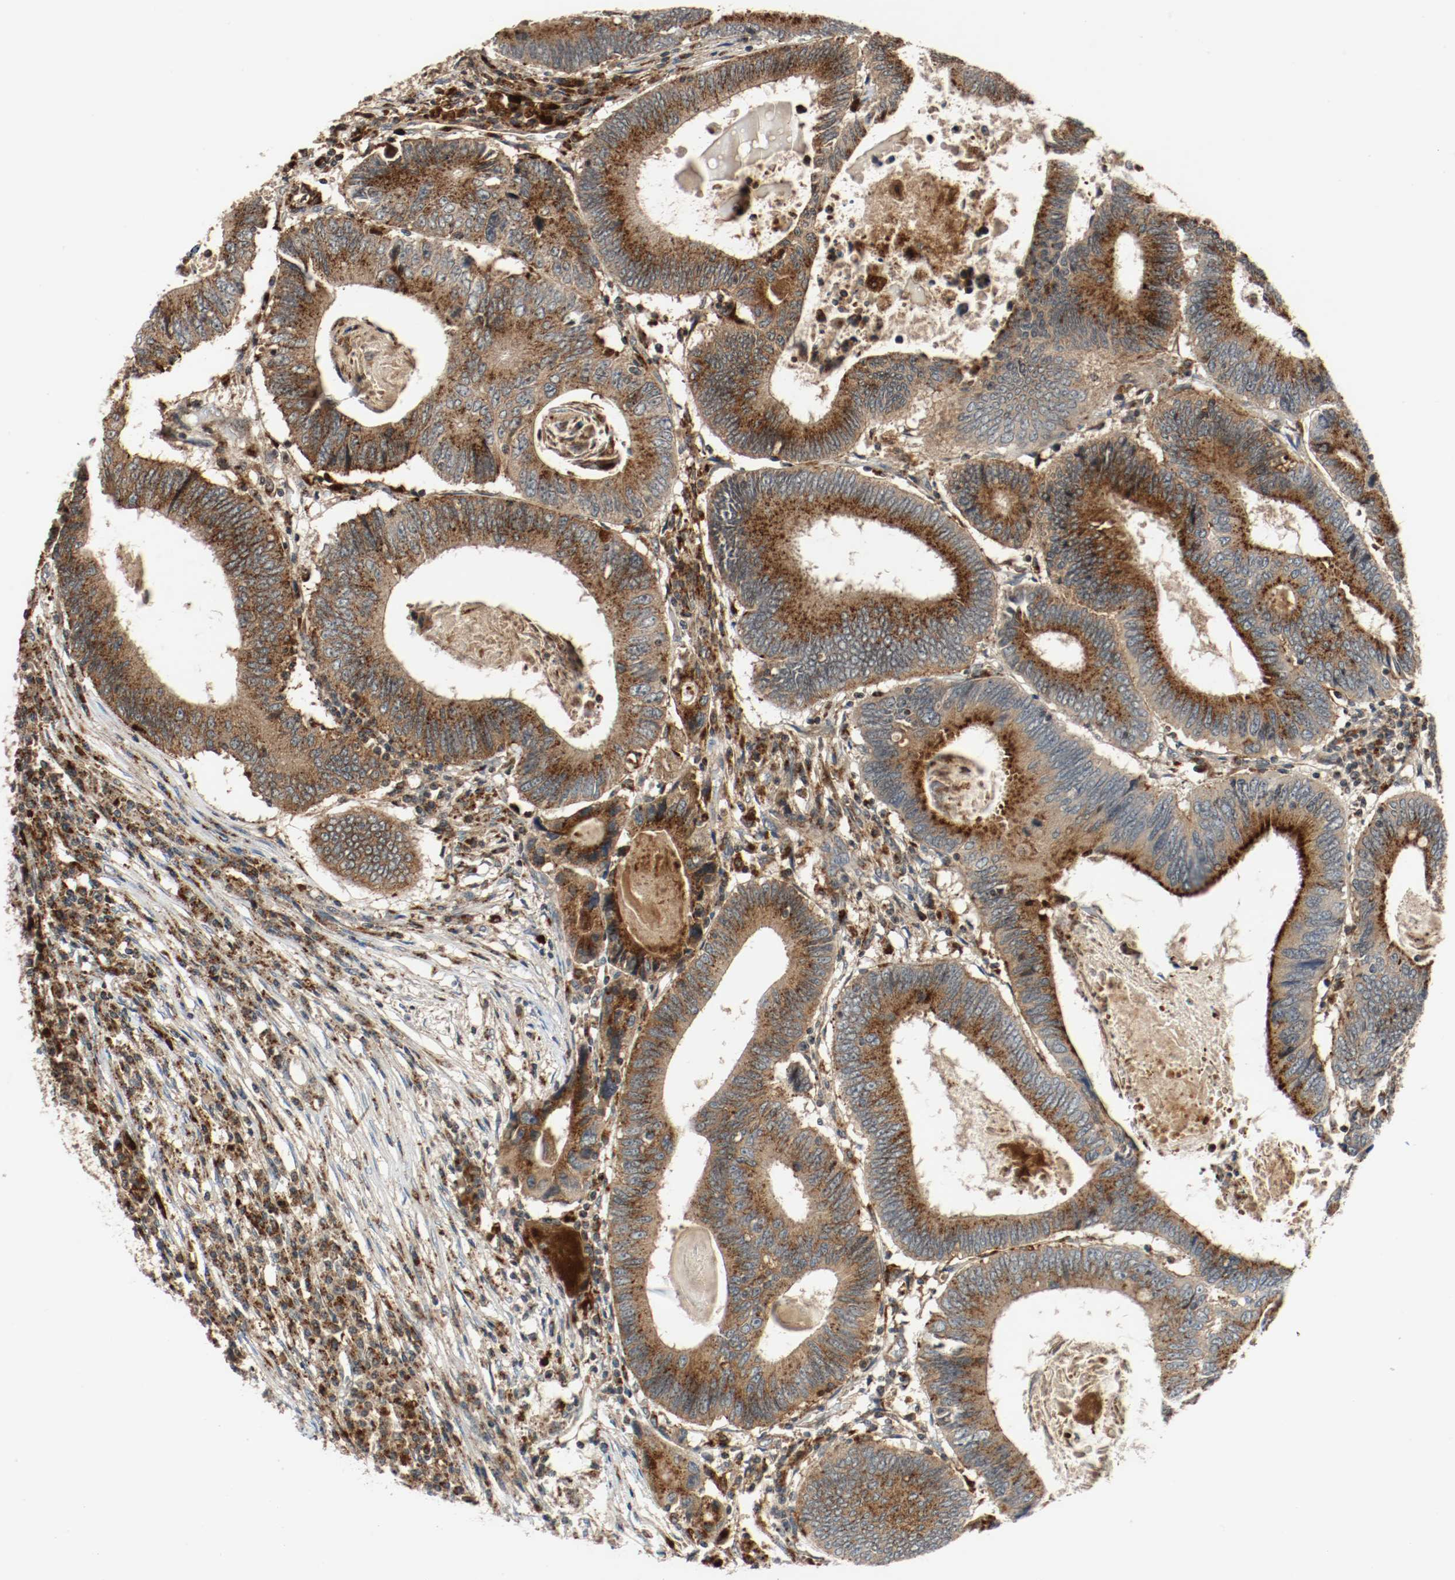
{"staining": {"intensity": "strong", "quantity": ">75%", "location": "cytoplasmic/membranous"}, "tissue": "colorectal cancer", "cell_type": "Tumor cells", "image_type": "cancer", "snomed": [{"axis": "morphology", "description": "Adenocarcinoma, NOS"}, {"axis": "topography", "description": "Colon"}], "caption": "Approximately >75% of tumor cells in colorectal adenocarcinoma show strong cytoplasmic/membranous protein expression as visualized by brown immunohistochemical staining.", "gene": "LAMP2", "patient": {"sex": "female", "age": 78}}